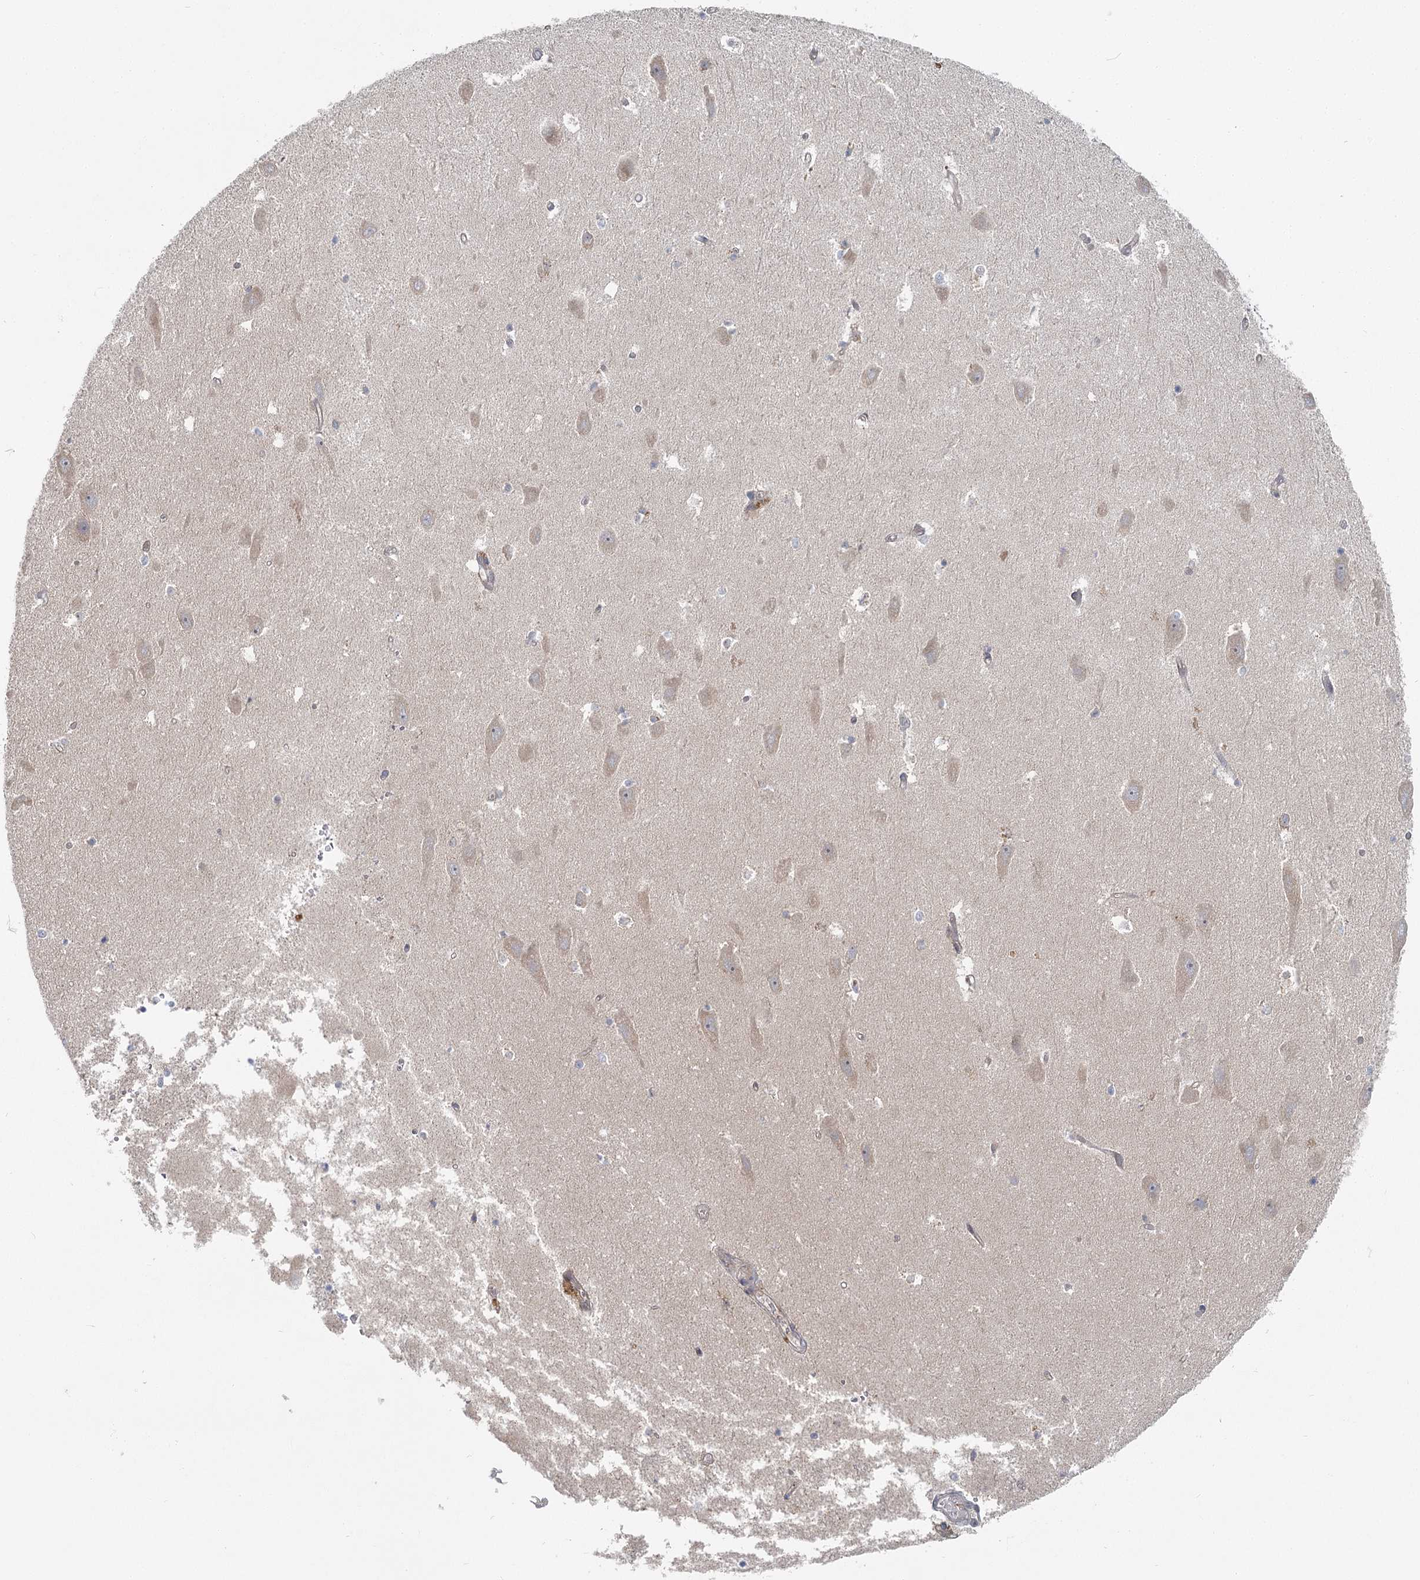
{"staining": {"intensity": "negative", "quantity": "none", "location": "none"}, "tissue": "hippocampus", "cell_type": "Glial cells", "image_type": "normal", "snomed": [{"axis": "morphology", "description": "Normal tissue, NOS"}, {"axis": "topography", "description": "Hippocampus"}], "caption": "Immunohistochemistry (IHC) of unremarkable hippocampus reveals no staining in glial cells. (Stains: DAB (3,3'-diaminobenzidine) immunohistochemistry (IHC) with hematoxylin counter stain, Microscopy: brightfield microscopy at high magnification).", "gene": "THNSL1", "patient": {"sex": "male", "age": 45}}